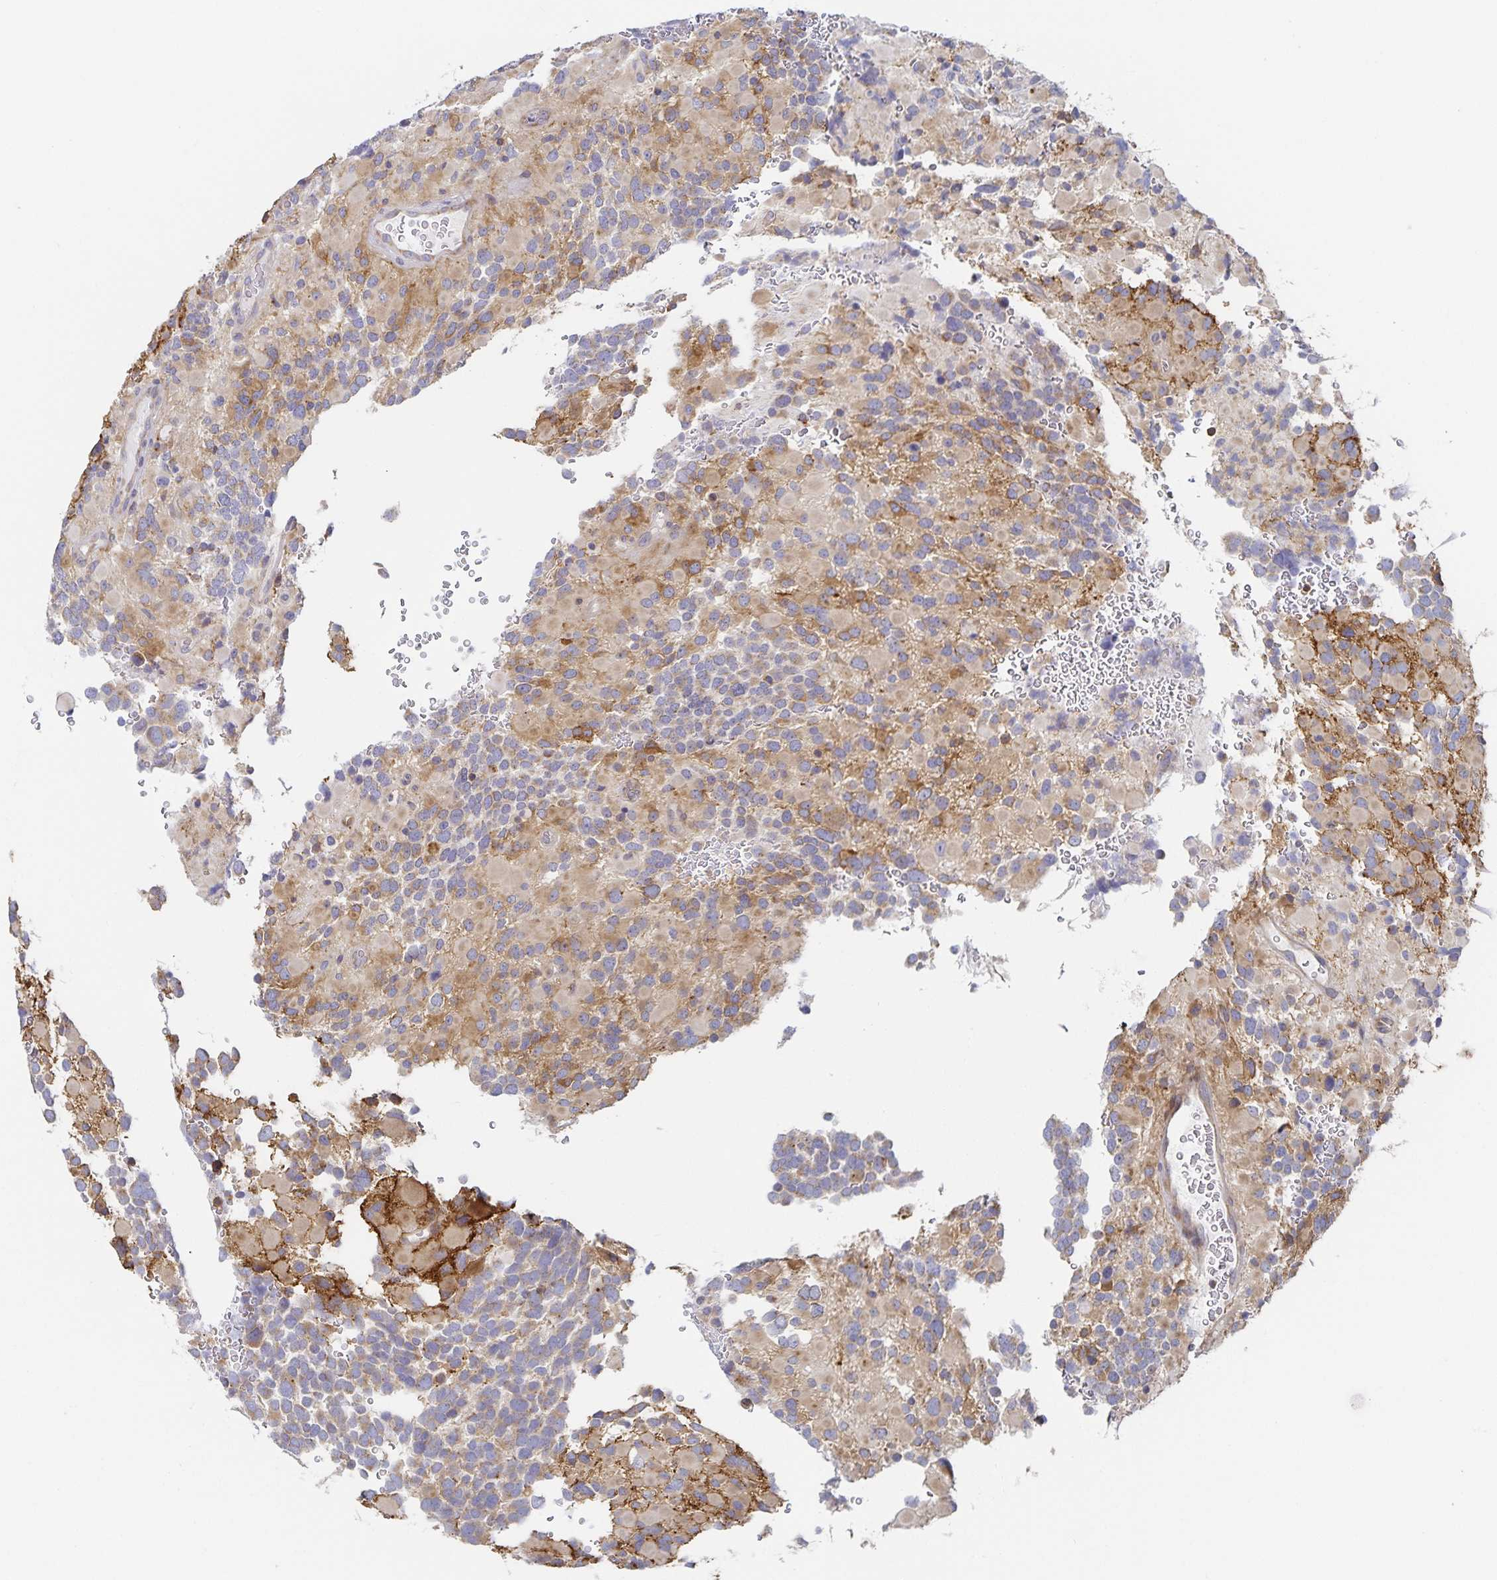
{"staining": {"intensity": "moderate", "quantity": "<25%", "location": "cytoplasmic/membranous"}, "tissue": "glioma", "cell_type": "Tumor cells", "image_type": "cancer", "snomed": [{"axis": "morphology", "description": "Glioma, malignant, High grade"}, {"axis": "topography", "description": "Brain"}], "caption": "Immunohistochemistry (IHC) of glioma reveals low levels of moderate cytoplasmic/membranous expression in approximately <25% of tumor cells. The staining is performed using DAB brown chromogen to label protein expression. The nuclei are counter-stained blue using hematoxylin.", "gene": "NOMO1", "patient": {"sex": "female", "age": 40}}